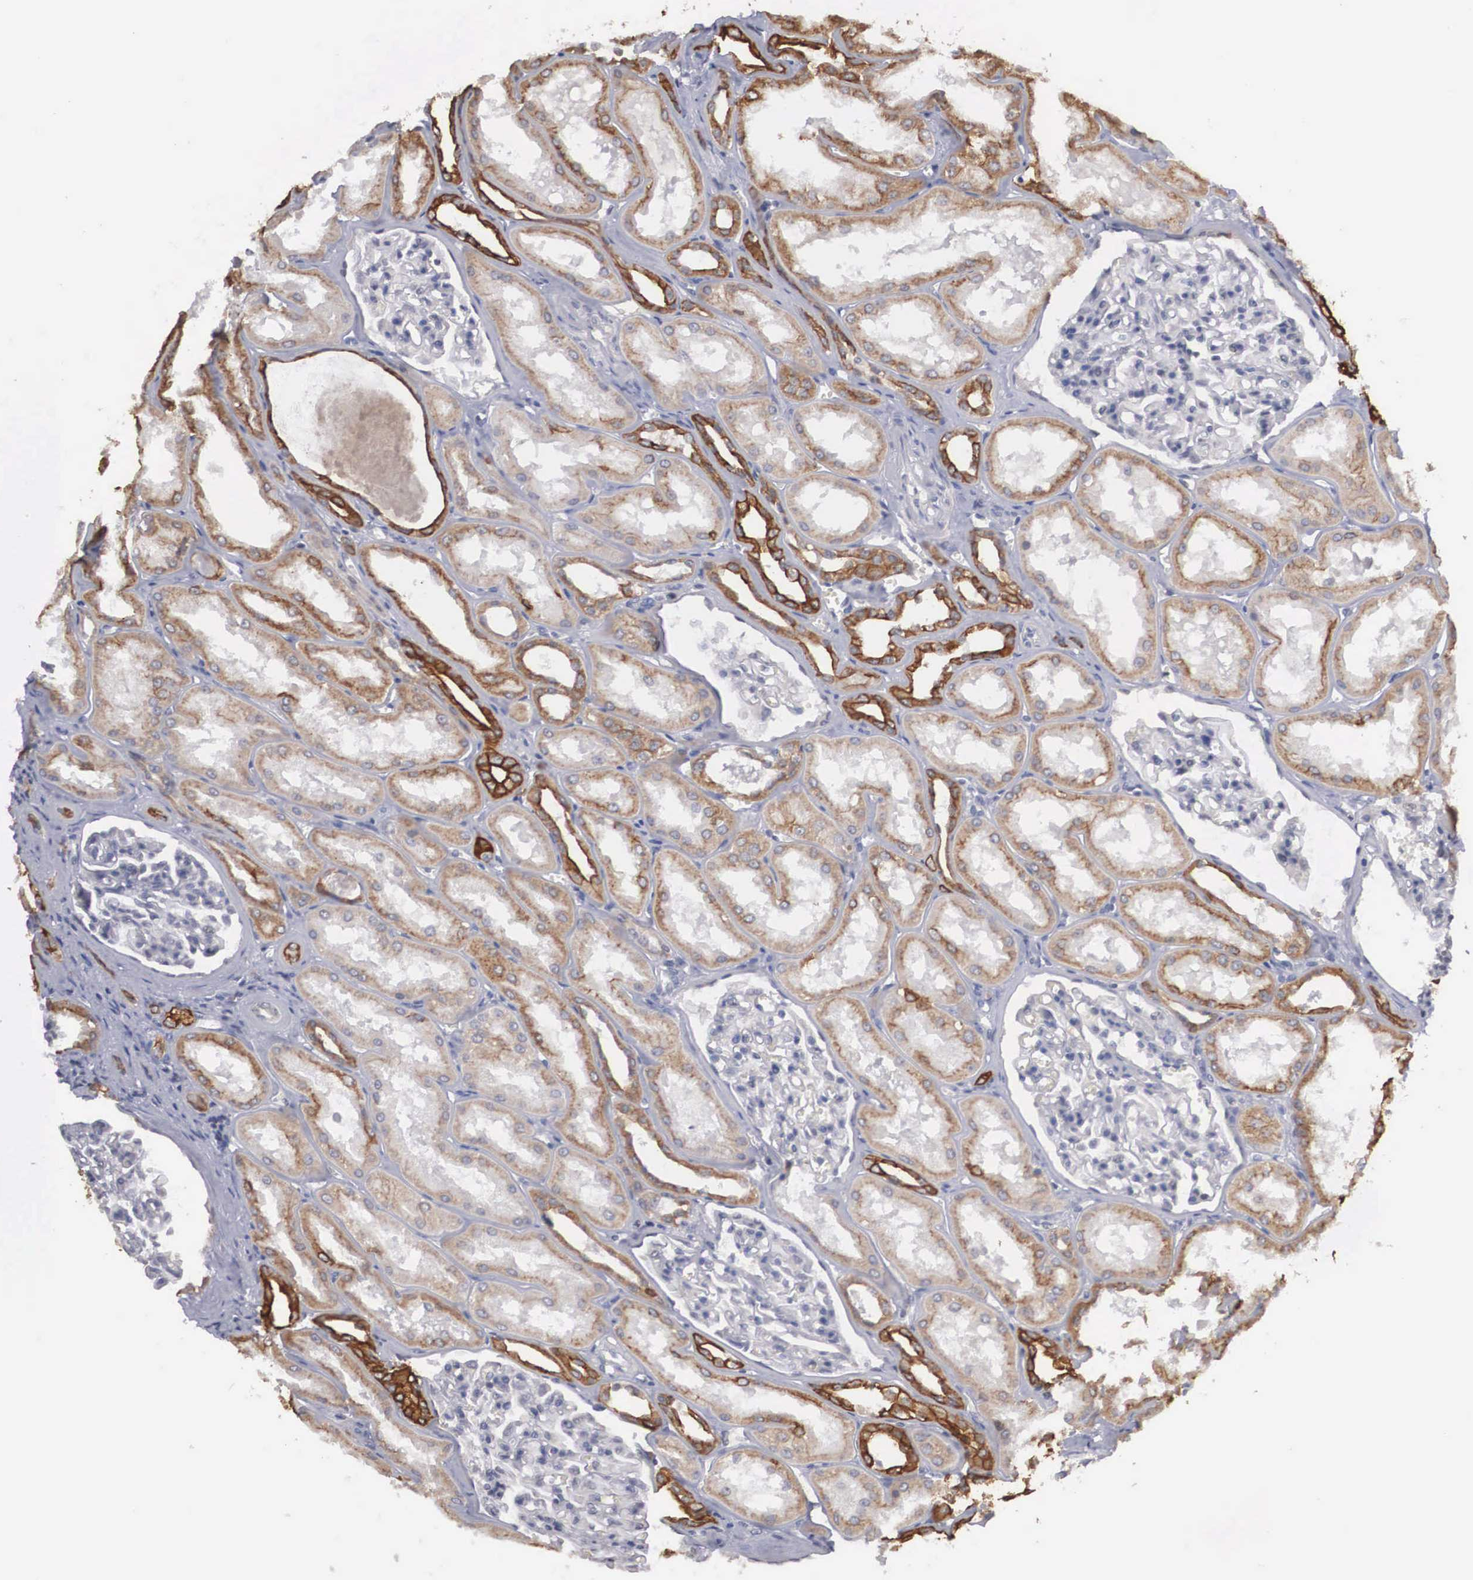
{"staining": {"intensity": "negative", "quantity": "none", "location": "none"}, "tissue": "kidney", "cell_type": "Cells in glomeruli", "image_type": "normal", "snomed": [{"axis": "morphology", "description": "Normal tissue, NOS"}, {"axis": "topography", "description": "Kidney"}], "caption": "Immunohistochemistry of normal human kidney demonstrates no positivity in cells in glomeruli. (Stains: DAB (3,3'-diaminobenzidine) IHC with hematoxylin counter stain, Microscopy: brightfield microscopy at high magnification).", "gene": "WDR89", "patient": {"sex": "male", "age": 61}}